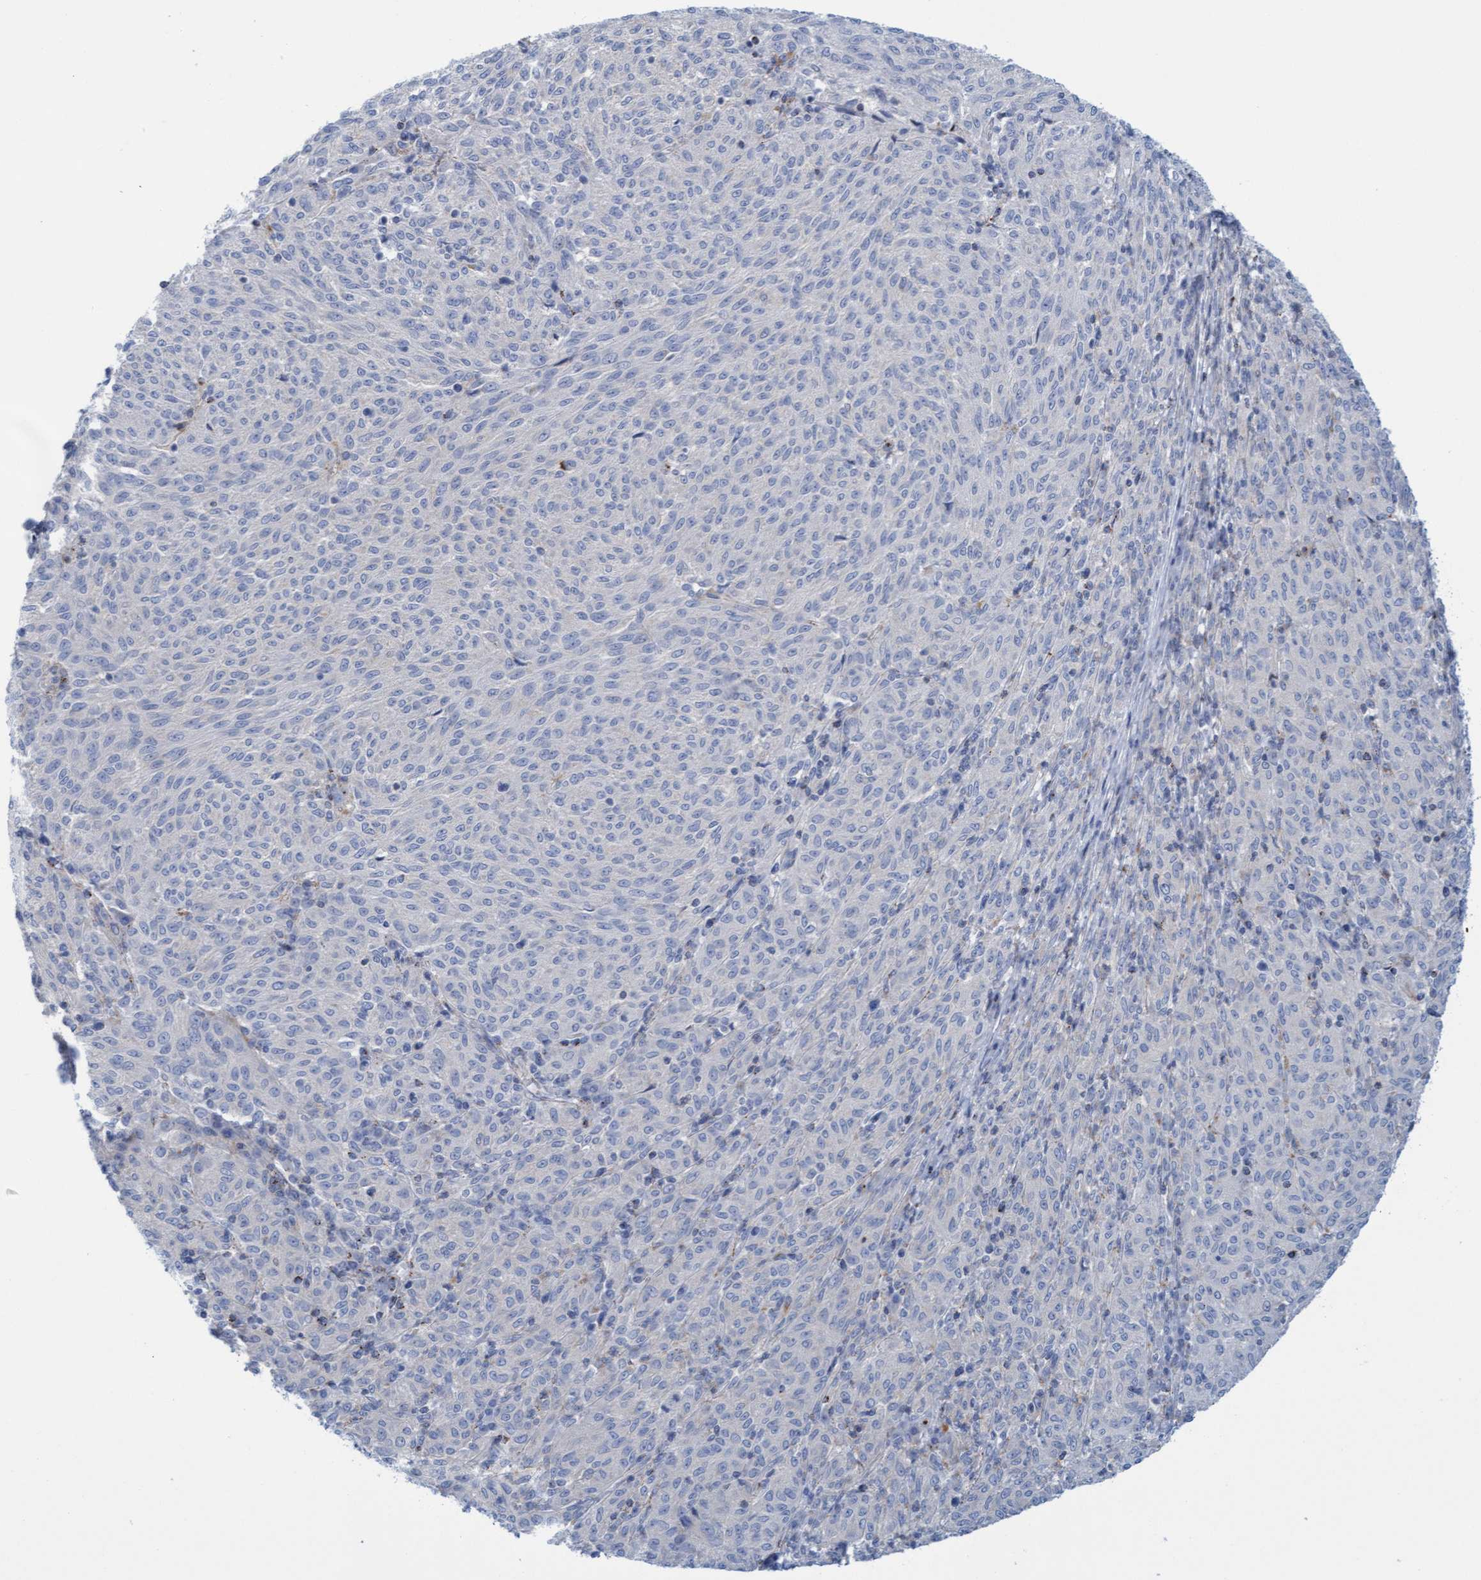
{"staining": {"intensity": "negative", "quantity": "none", "location": "none"}, "tissue": "melanoma", "cell_type": "Tumor cells", "image_type": "cancer", "snomed": [{"axis": "morphology", "description": "Malignant melanoma, NOS"}, {"axis": "topography", "description": "Skin"}], "caption": "Malignant melanoma was stained to show a protein in brown. There is no significant positivity in tumor cells.", "gene": "SGSH", "patient": {"sex": "female", "age": 72}}